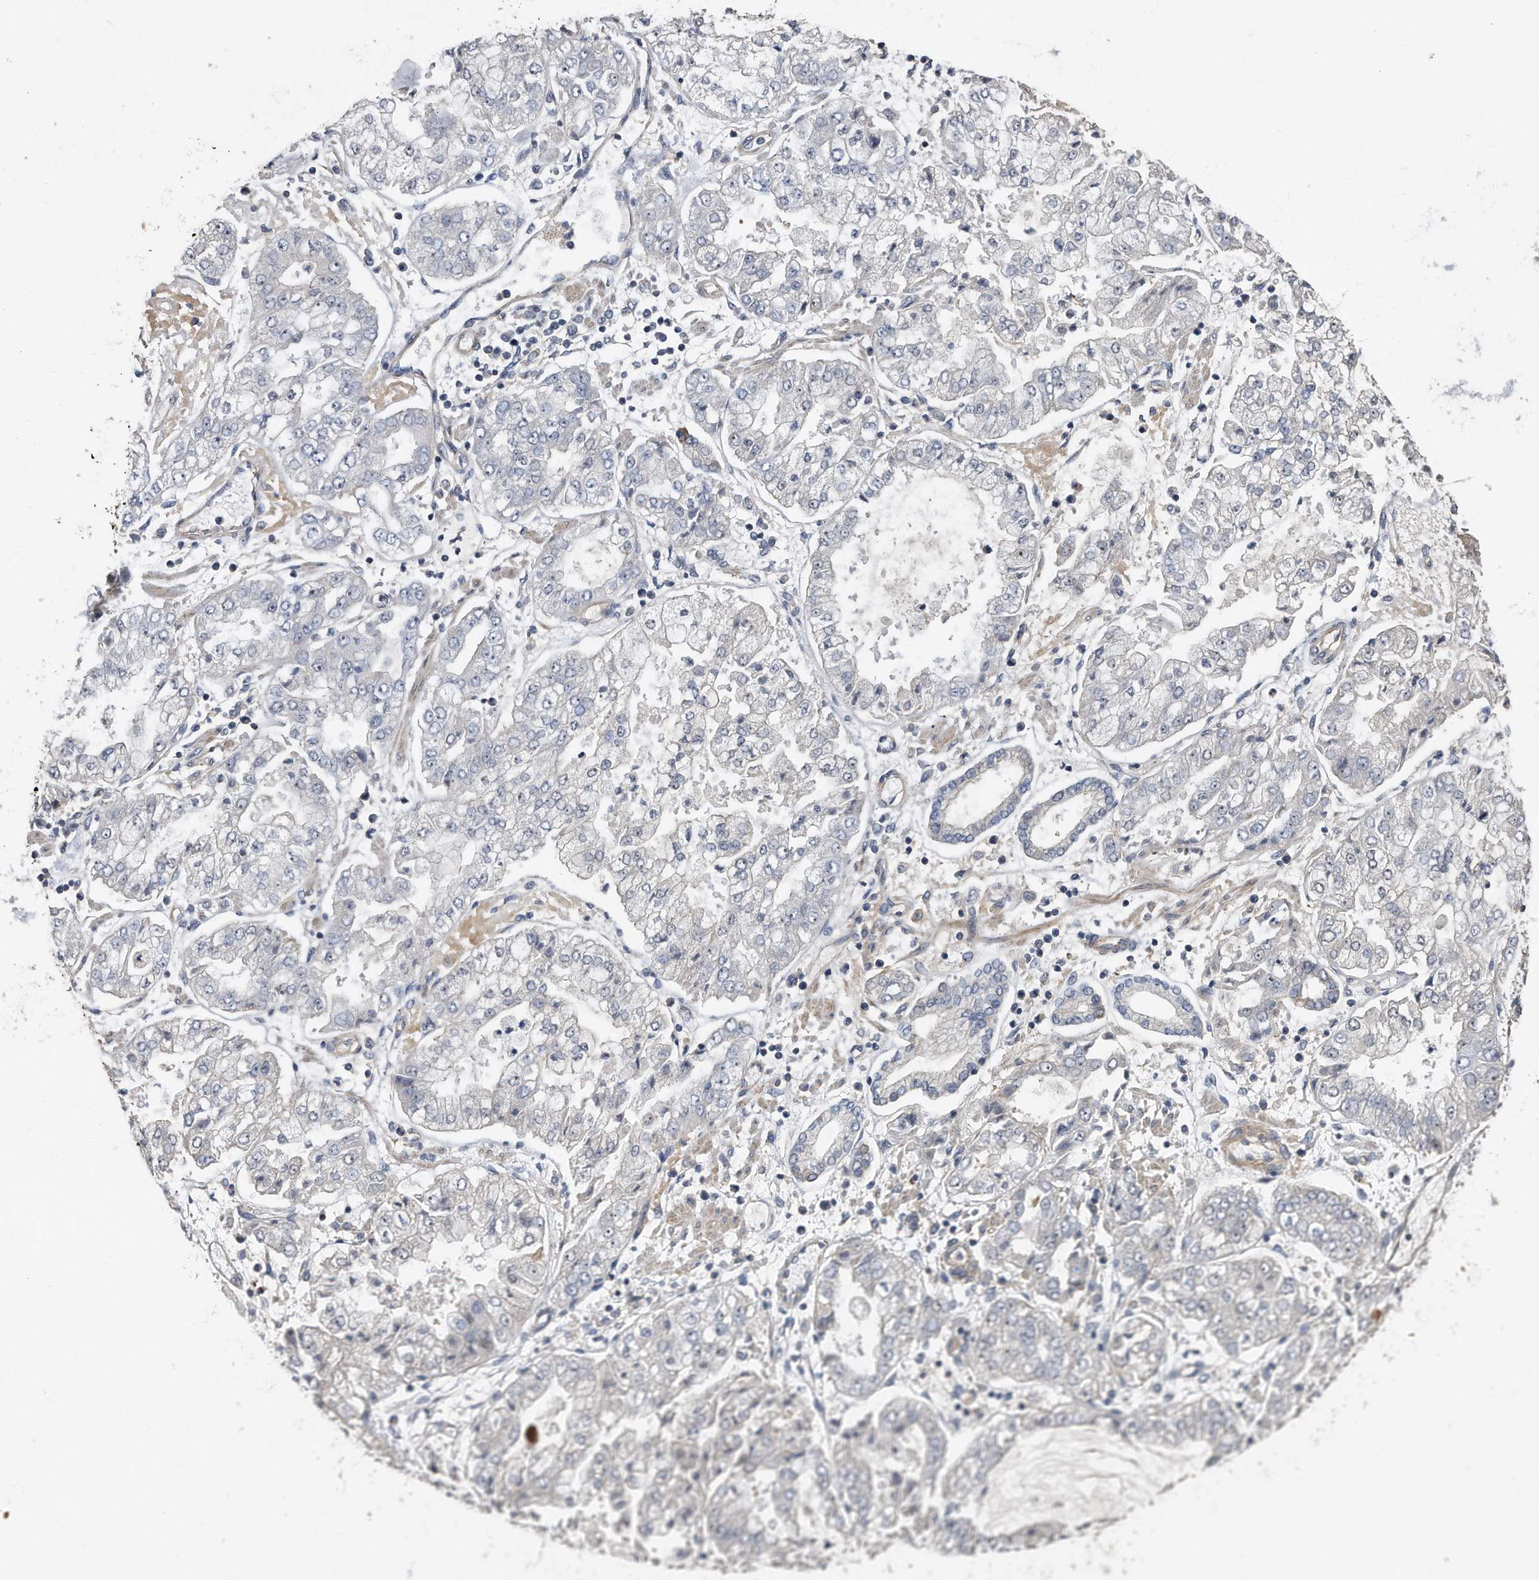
{"staining": {"intensity": "negative", "quantity": "none", "location": "none"}, "tissue": "stomach cancer", "cell_type": "Tumor cells", "image_type": "cancer", "snomed": [{"axis": "morphology", "description": "Adenocarcinoma, NOS"}, {"axis": "topography", "description": "Stomach"}], "caption": "This is an immunohistochemistry (IHC) image of human adenocarcinoma (stomach). There is no expression in tumor cells.", "gene": "KCND3", "patient": {"sex": "male", "age": 76}}